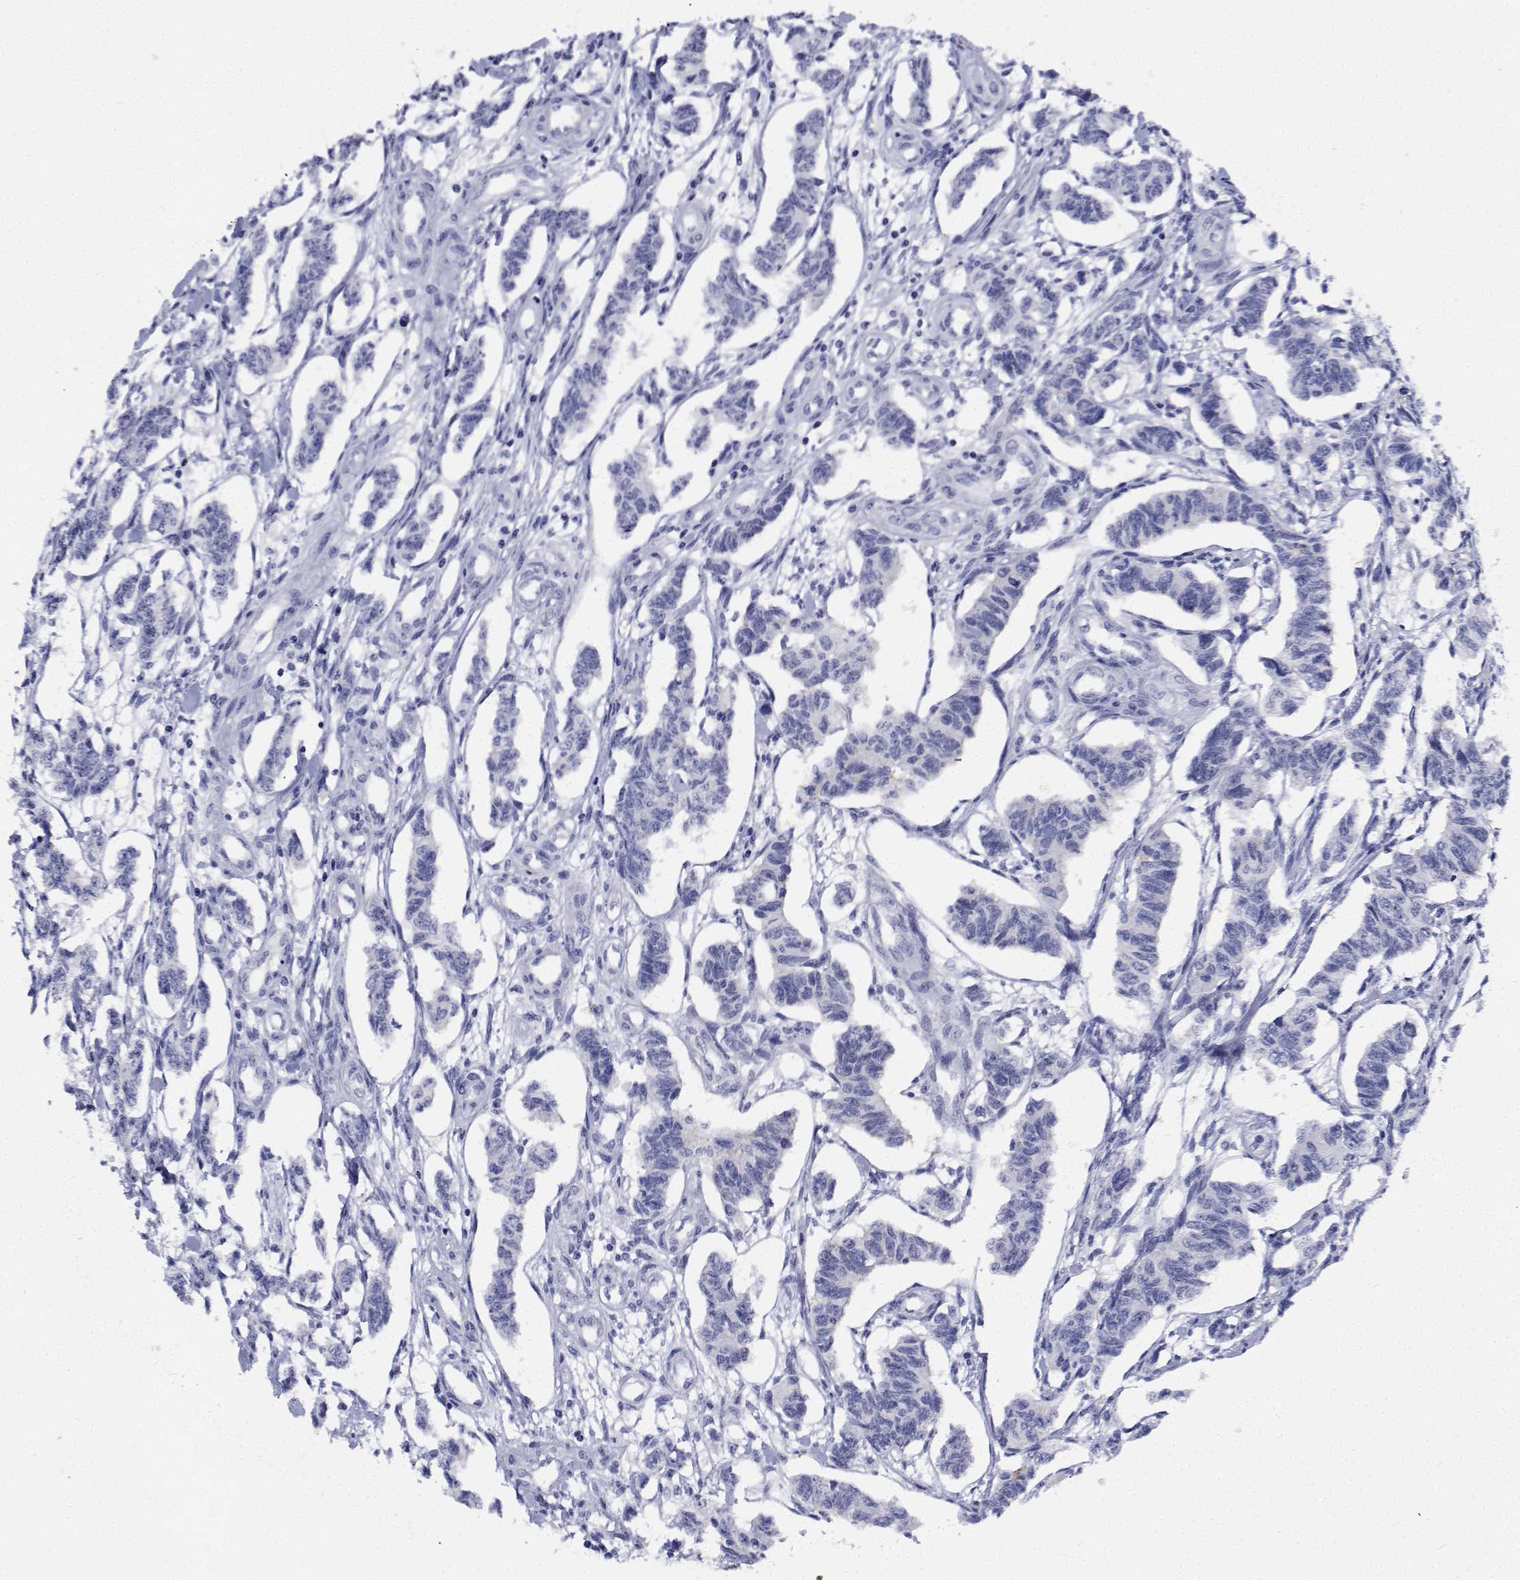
{"staining": {"intensity": "negative", "quantity": "none", "location": "none"}, "tissue": "carcinoid", "cell_type": "Tumor cells", "image_type": "cancer", "snomed": [{"axis": "morphology", "description": "Carcinoid, malignant, NOS"}, {"axis": "topography", "description": "Kidney"}], "caption": "The micrograph exhibits no staining of tumor cells in carcinoid.", "gene": "PLXNA4", "patient": {"sex": "female", "age": 41}}